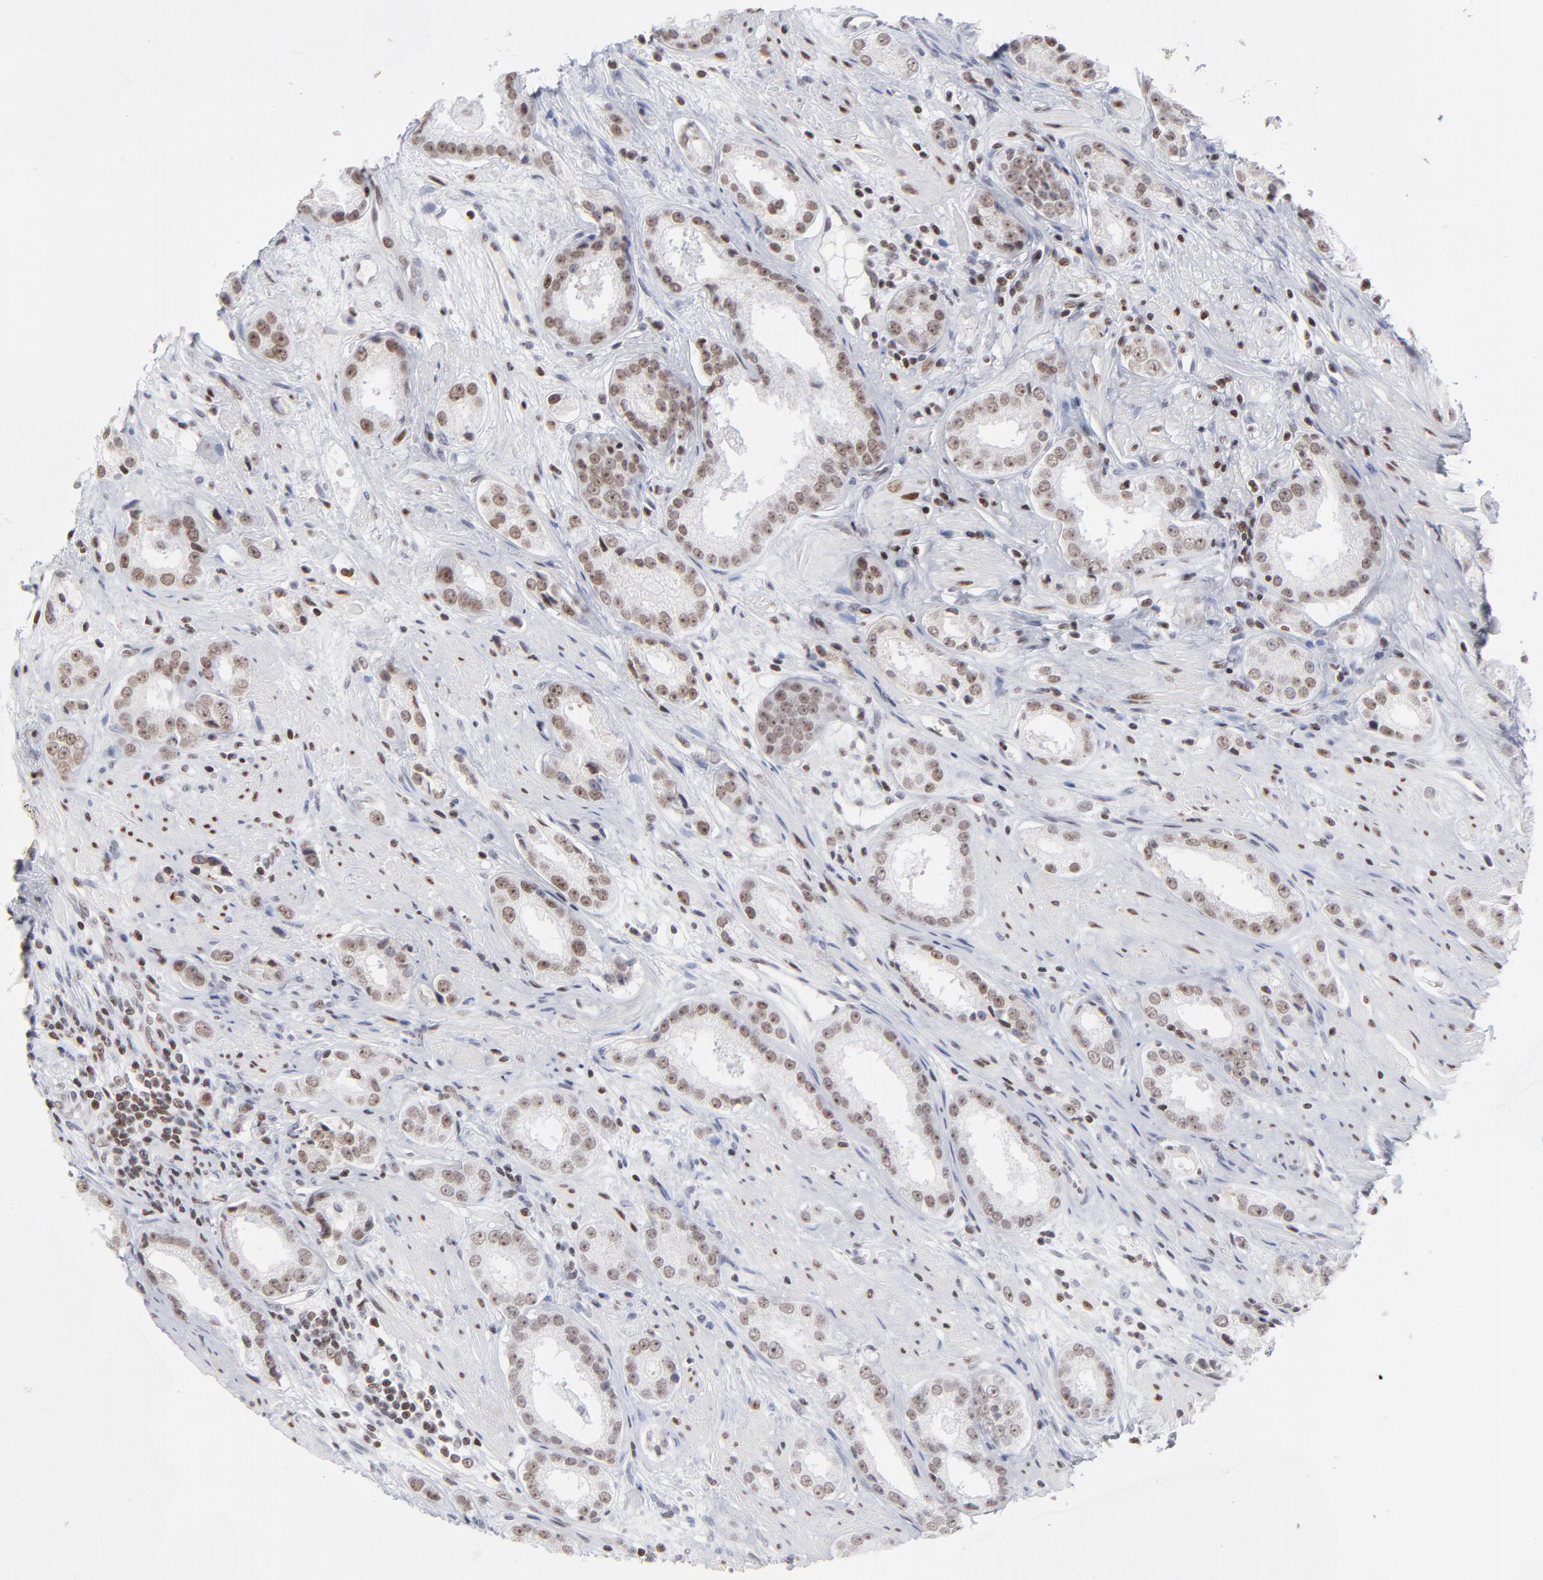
{"staining": {"intensity": "moderate", "quantity": "25%-75%", "location": "nuclear"}, "tissue": "prostate cancer", "cell_type": "Tumor cells", "image_type": "cancer", "snomed": [{"axis": "morphology", "description": "Adenocarcinoma, Medium grade"}, {"axis": "topography", "description": "Prostate"}], "caption": "Immunohistochemistry (IHC) of human prostate cancer shows medium levels of moderate nuclear expression in approximately 25%-75% of tumor cells. The staining was performed using DAB, with brown indicating positive protein expression. Nuclei are stained blue with hematoxylin.", "gene": "PARP1", "patient": {"sex": "male", "age": 53}}